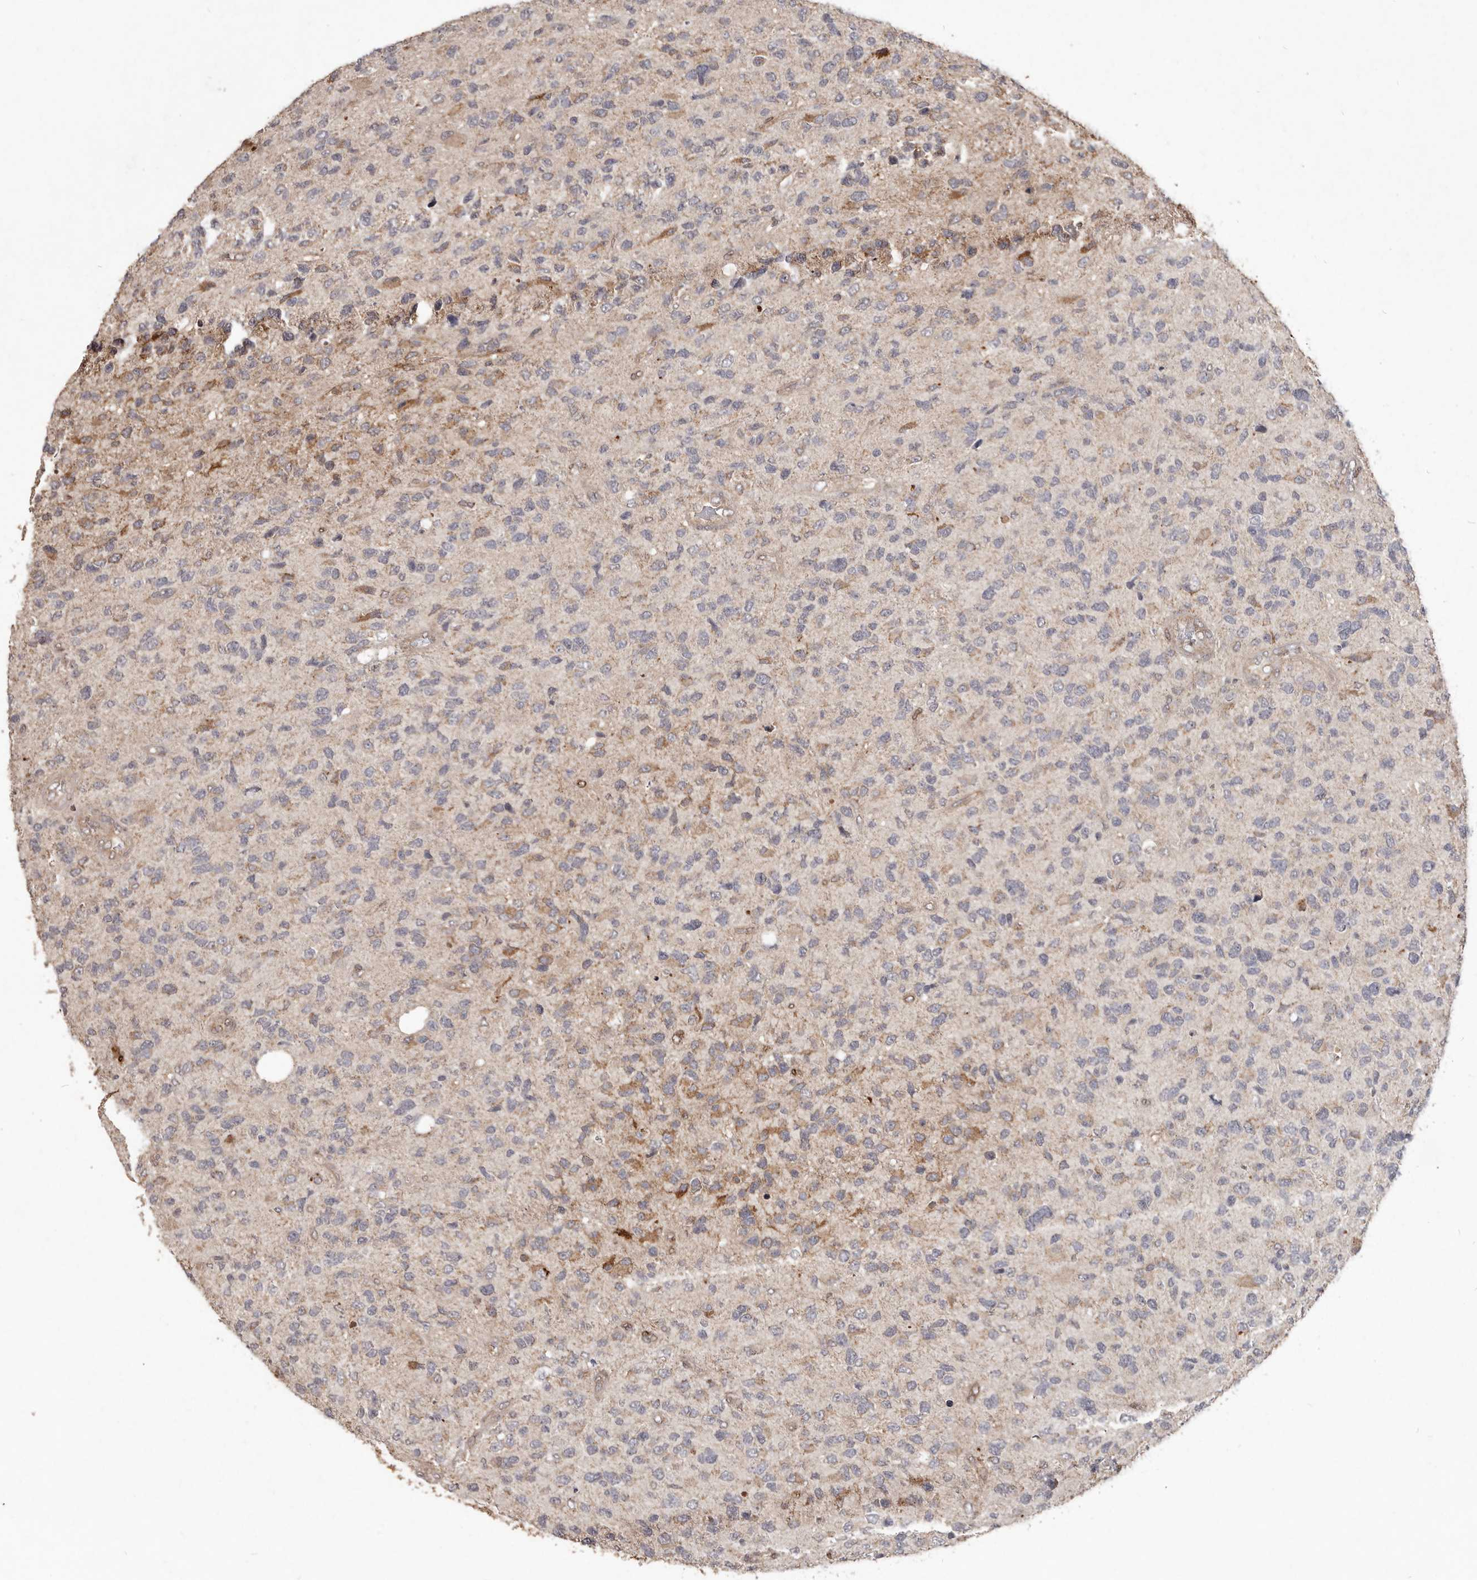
{"staining": {"intensity": "weak", "quantity": "25%-75%", "location": "cytoplasmic/membranous"}, "tissue": "glioma", "cell_type": "Tumor cells", "image_type": "cancer", "snomed": [{"axis": "morphology", "description": "Glioma, malignant, High grade"}, {"axis": "topography", "description": "Brain"}], "caption": "Immunohistochemical staining of human malignant high-grade glioma displays low levels of weak cytoplasmic/membranous protein staining in approximately 25%-75% of tumor cells.", "gene": "PLOD2", "patient": {"sex": "female", "age": 58}}